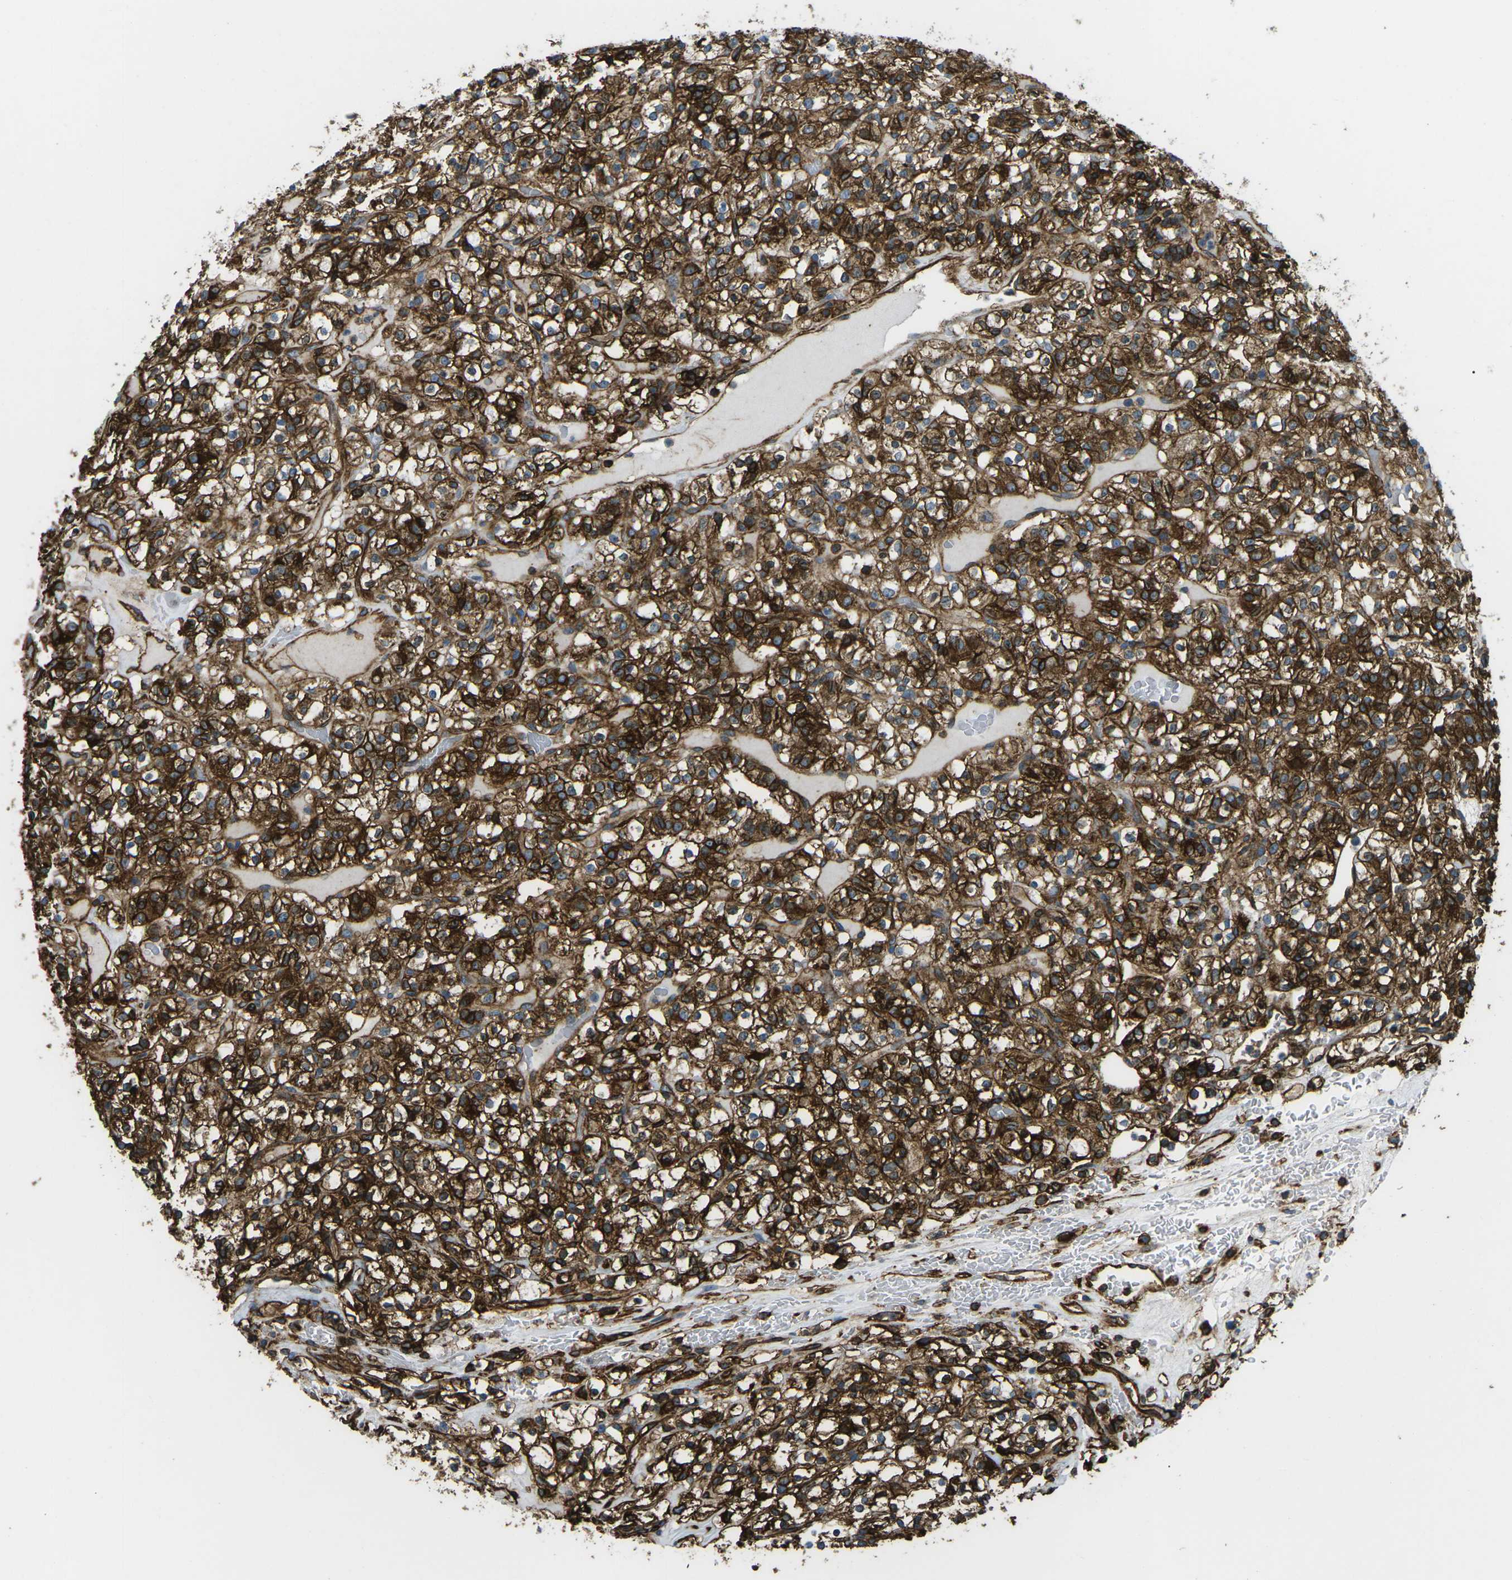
{"staining": {"intensity": "strong", "quantity": ">75%", "location": "cytoplasmic/membranous"}, "tissue": "renal cancer", "cell_type": "Tumor cells", "image_type": "cancer", "snomed": [{"axis": "morphology", "description": "Normal tissue, NOS"}, {"axis": "morphology", "description": "Adenocarcinoma, NOS"}, {"axis": "topography", "description": "Kidney"}], "caption": "Adenocarcinoma (renal) tissue displays strong cytoplasmic/membranous expression in about >75% of tumor cells, visualized by immunohistochemistry.", "gene": "HLA-B", "patient": {"sex": "female", "age": 72}}